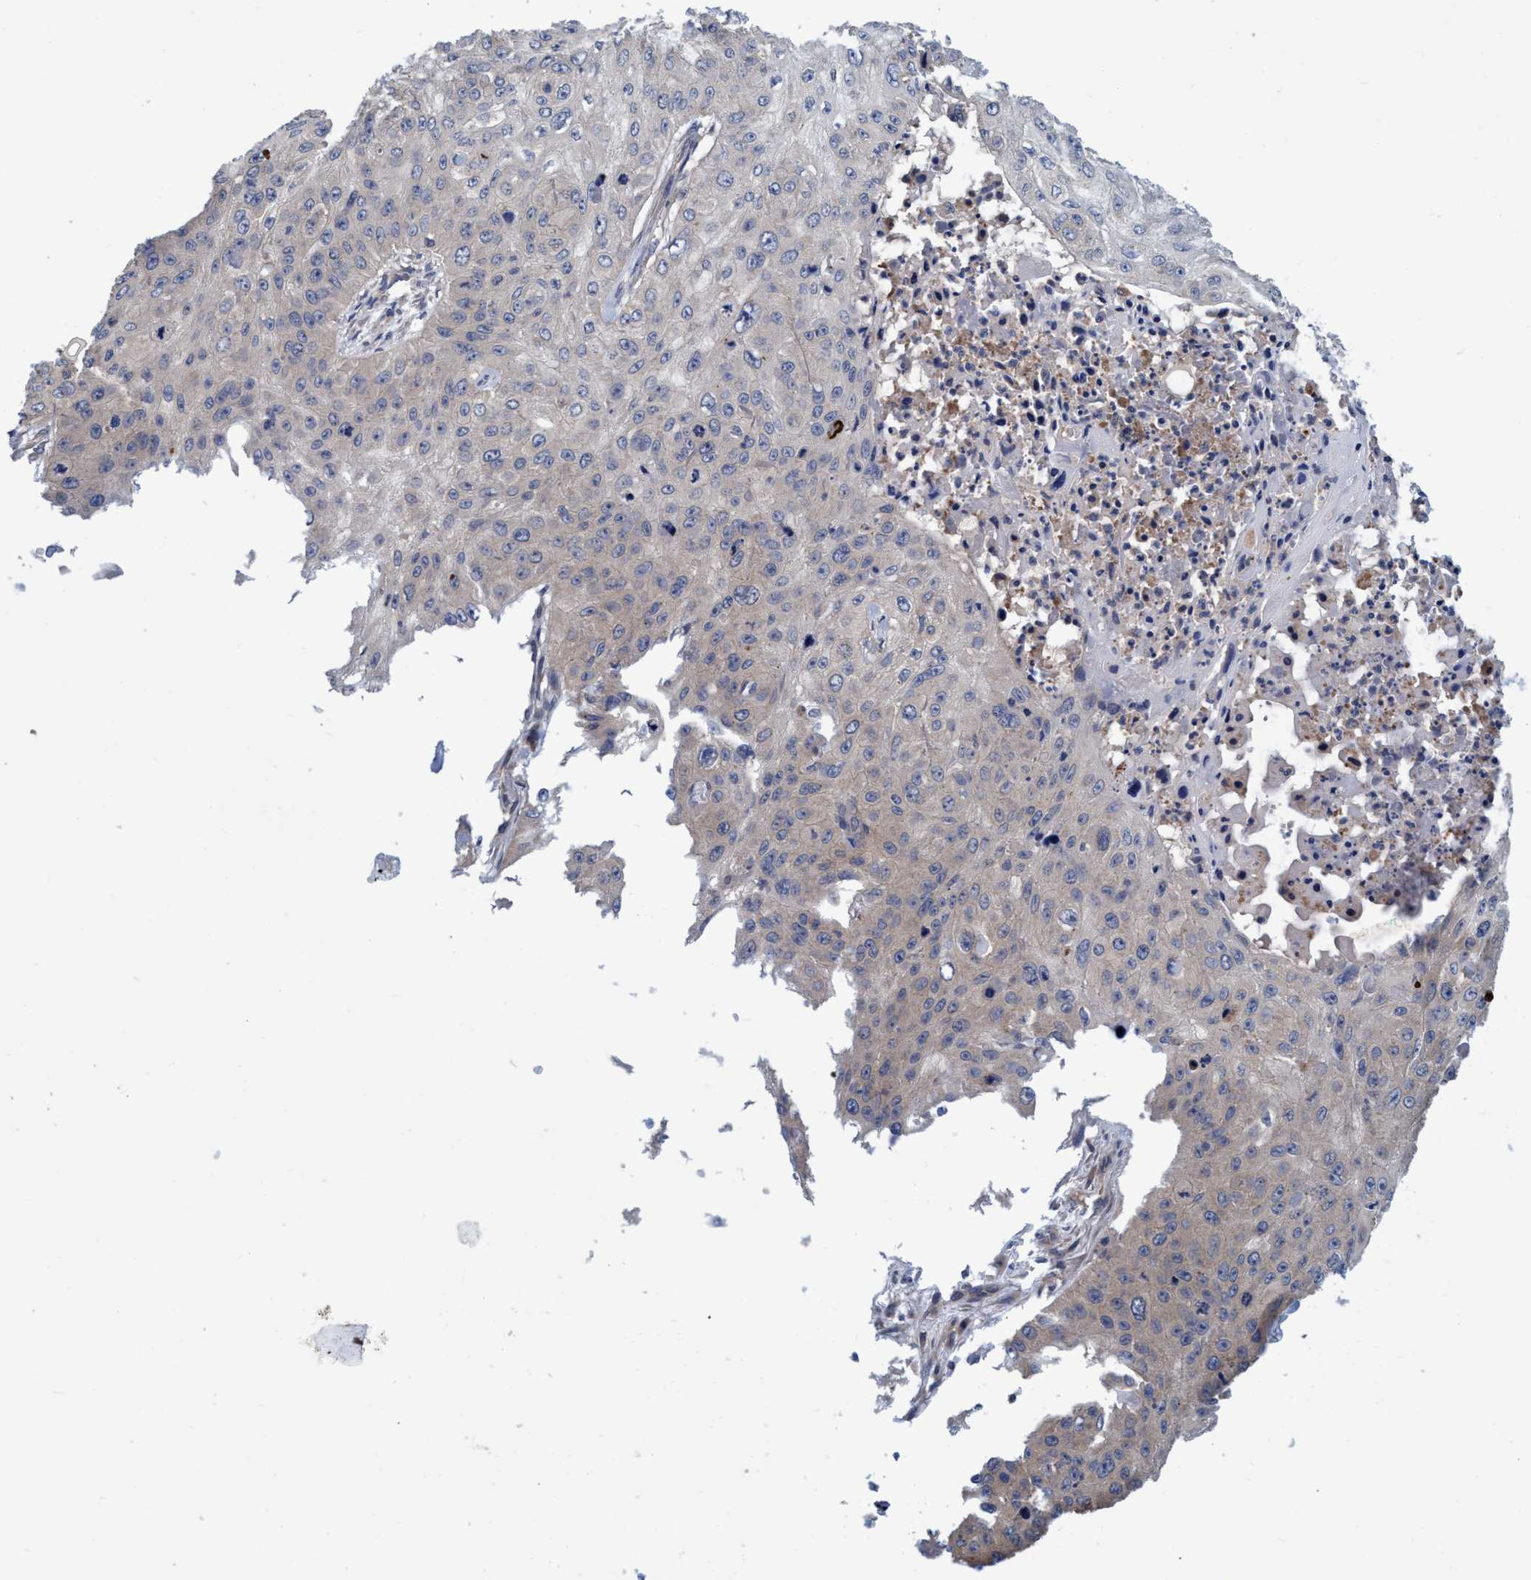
{"staining": {"intensity": "negative", "quantity": "none", "location": "none"}, "tissue": "skin cancer", "cell_type": "Tumor cells", "image_type": "cancer", "snomed": [{"axis": "morphology", "description": "Squamous cell carcinoma, NOS"}, {"axis": "topography", "description": "Skin"}], "caption": "Protein analysis of skin squamous cell carcinoma shows no significant staining in tumor cells.", "gene": "CALCOCO2", "patient": {"sex": "female", "age": 80}}